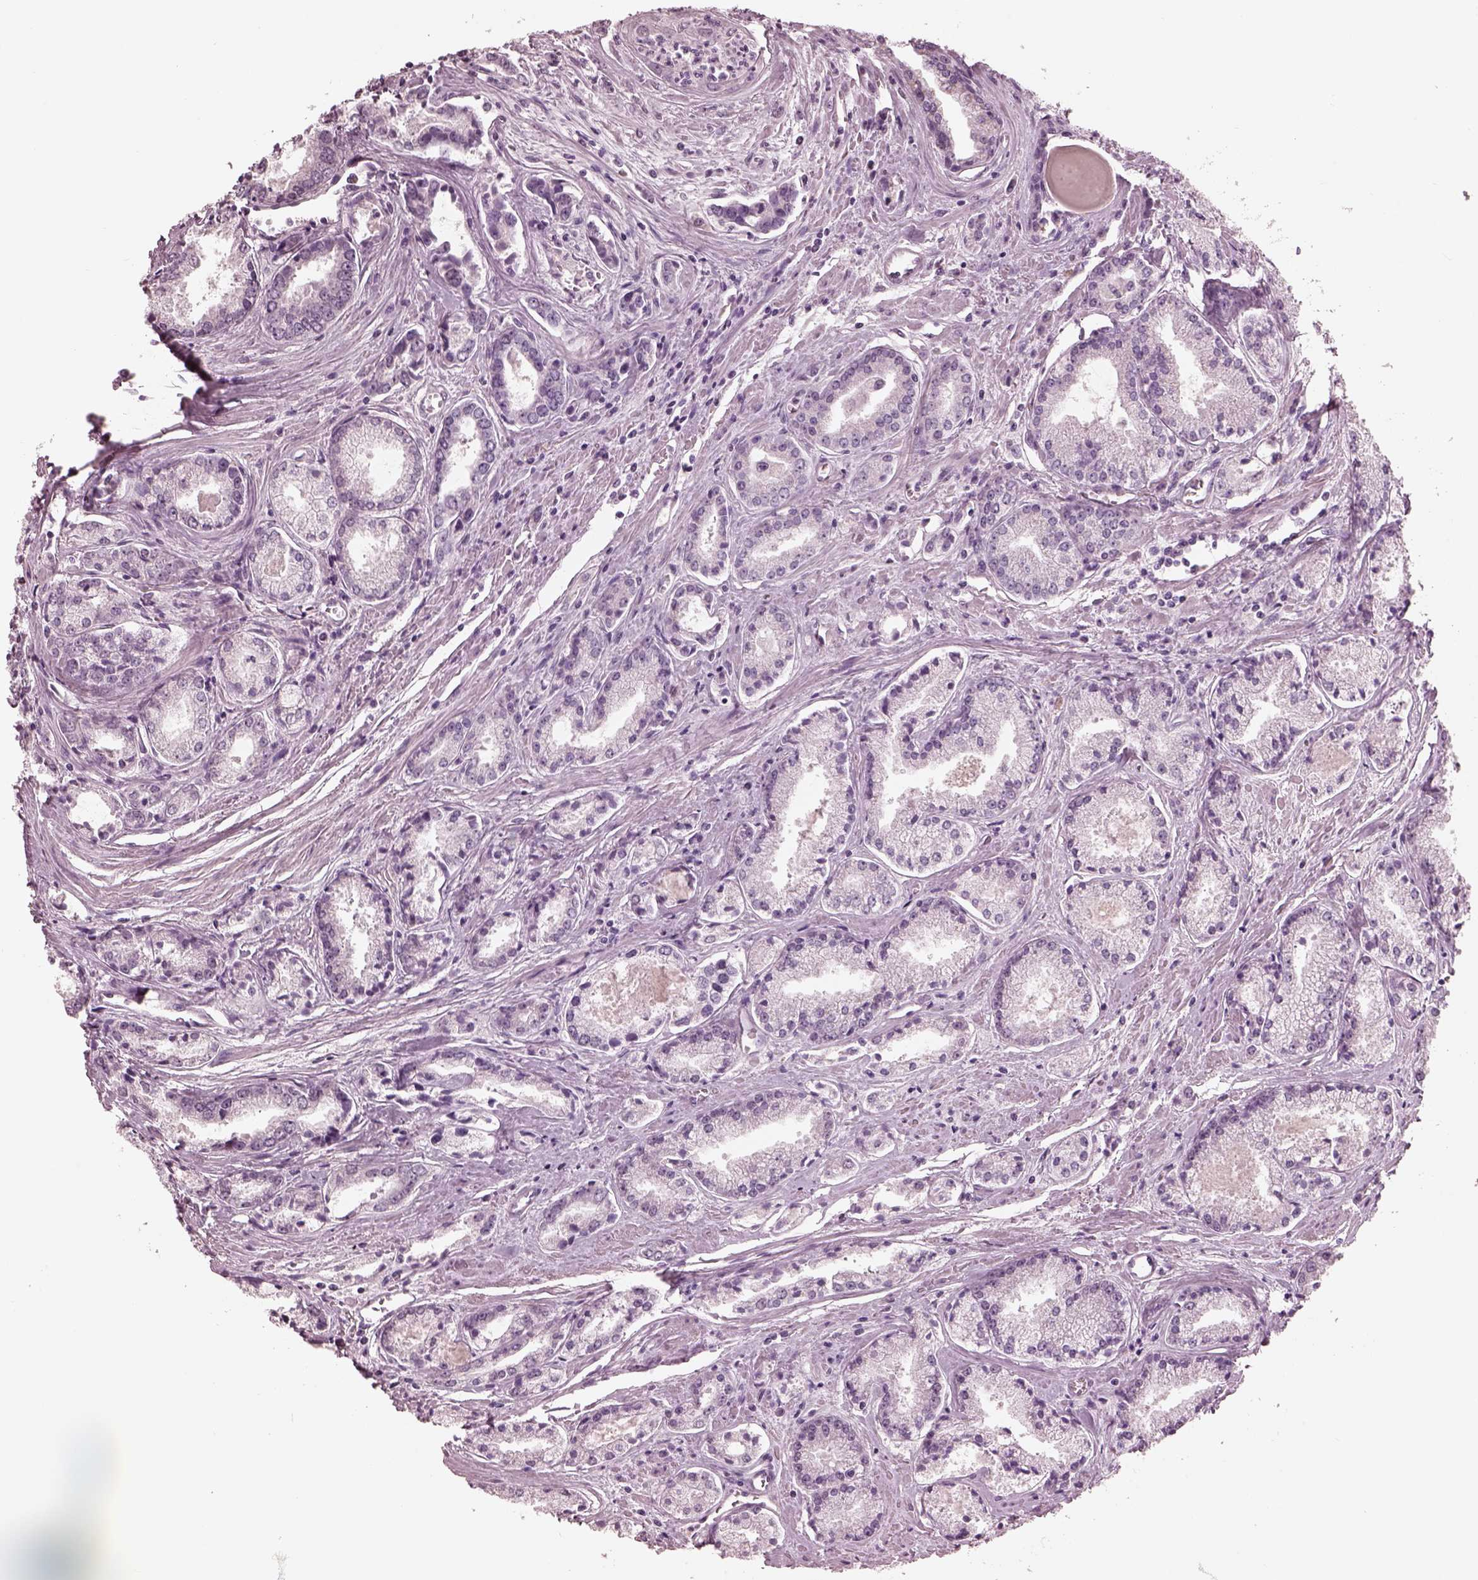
{"staining": {"intensity": "negative", "quantity": "none", "location": "none"}, "tissue": "prostate cancer", "cell_type": "Tumor cells", "image_type": "cancer", "snomed": [{"axis": "morphology", "description": "Adenocarcinoma, NOS"}, {"axis": "topography", "description": "Prostate"}], "caption": "This is an IHC micrograph of human prostate cancer (adenocarcinoma). There is no expression in tumor cells.", "gene": "GARIN4", "patient": {"sex": "male", "age": 72}}